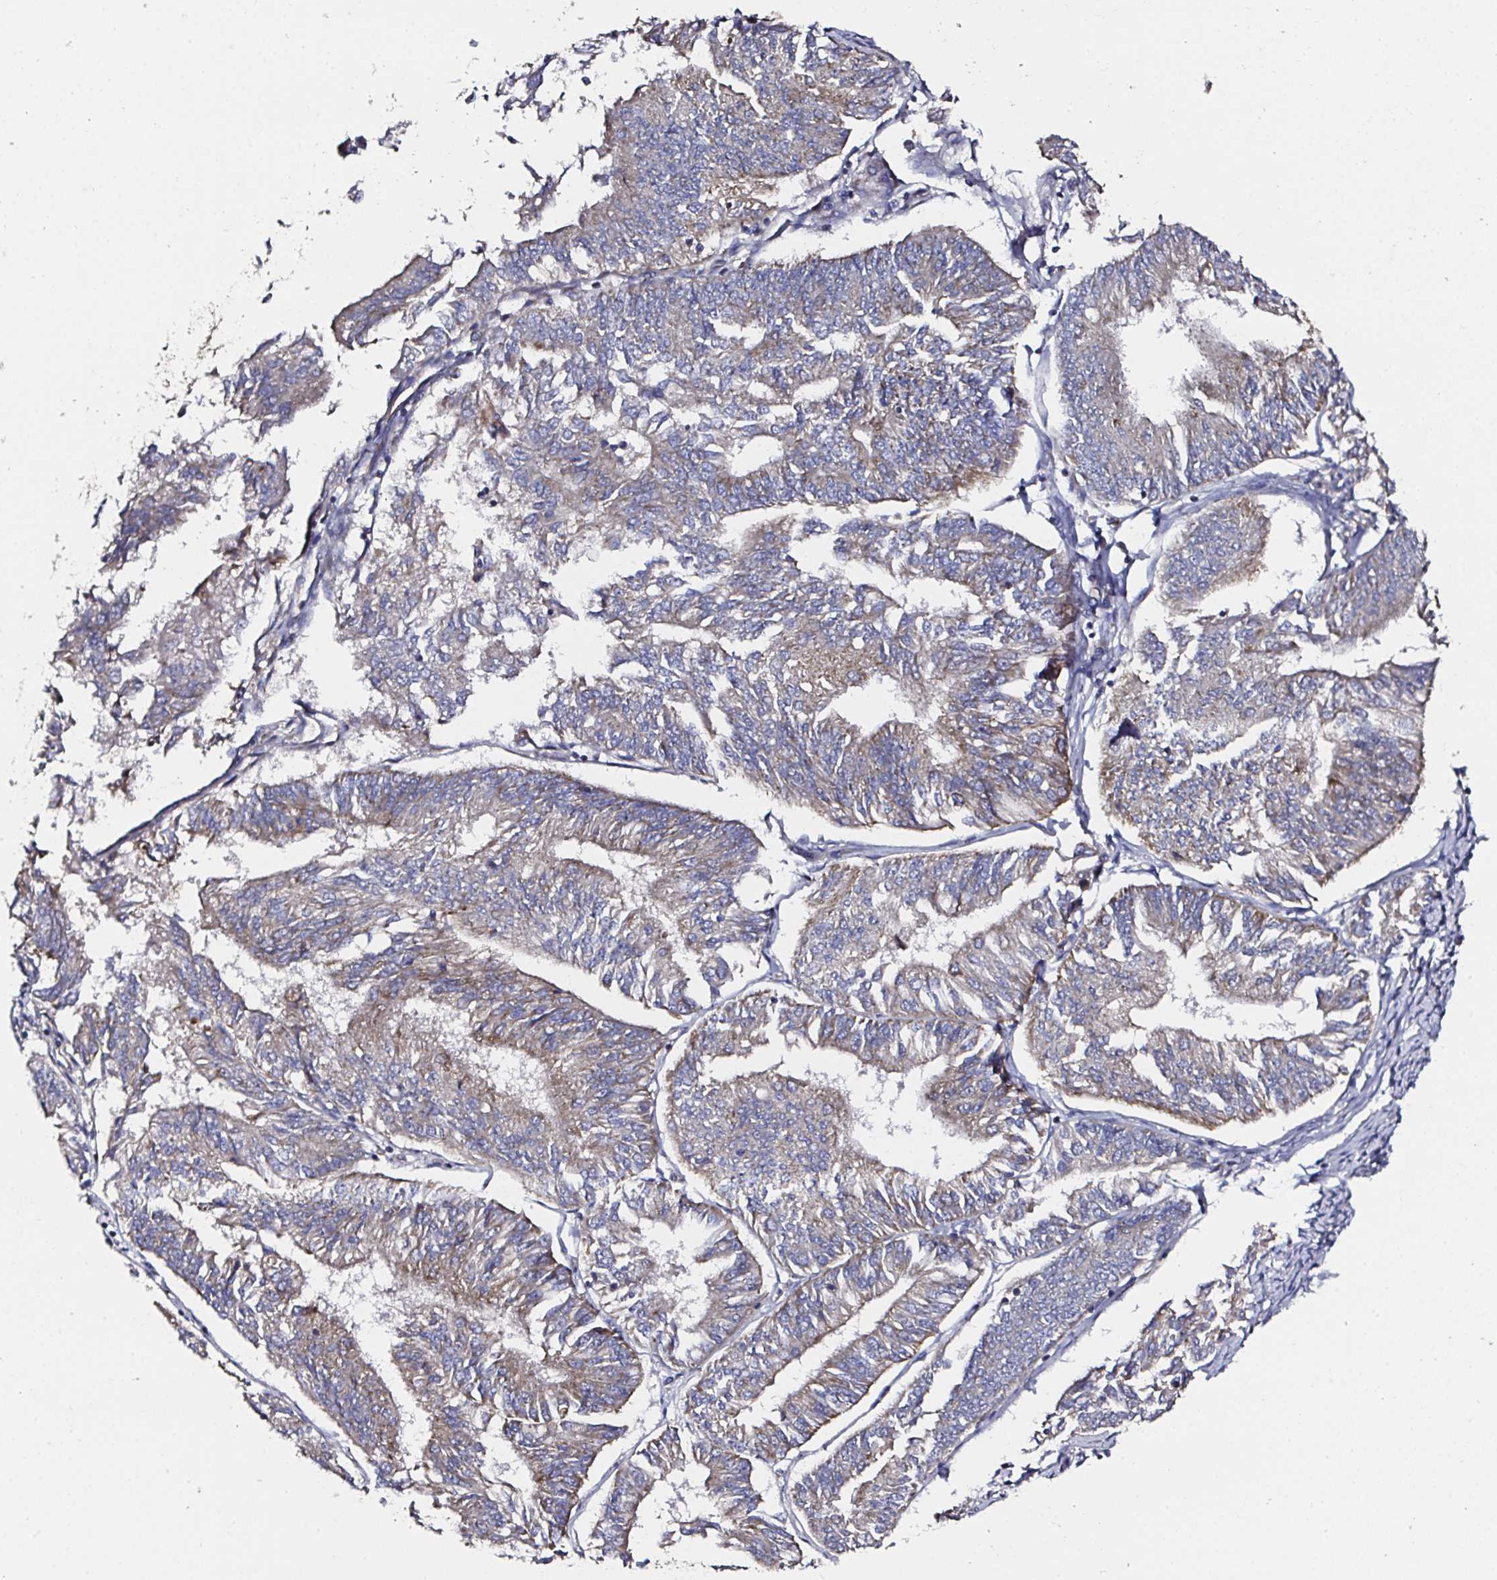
{"staining": {"intensity": "moderate", "quantity": ">75%", "location": "cytoplasmic/membranous"}, "tissue": "endometrial cancer", "cell_type": "Tumor cells", "image_type": "cancer", "snomed": [{"axis": "morphology", "description": "Adenocarcinoma, NOS"}, {"axis": "topography", "description": "Endometrium"}], "caption": "A histopathology image of endometrial adenocarcinoma stained for a protein exhibits moderate cytoplasmic/membranous brown staining in tumor cells. The staining was performed using DAB (3,3'-diaminobenzidine) to visualize the protein expression in brown, while the nuclei were stained in blue with hematoxylin (Magnification: 20x).", "gene": "ATAD3B", "patient": {"sex": "female", "age": 58}}